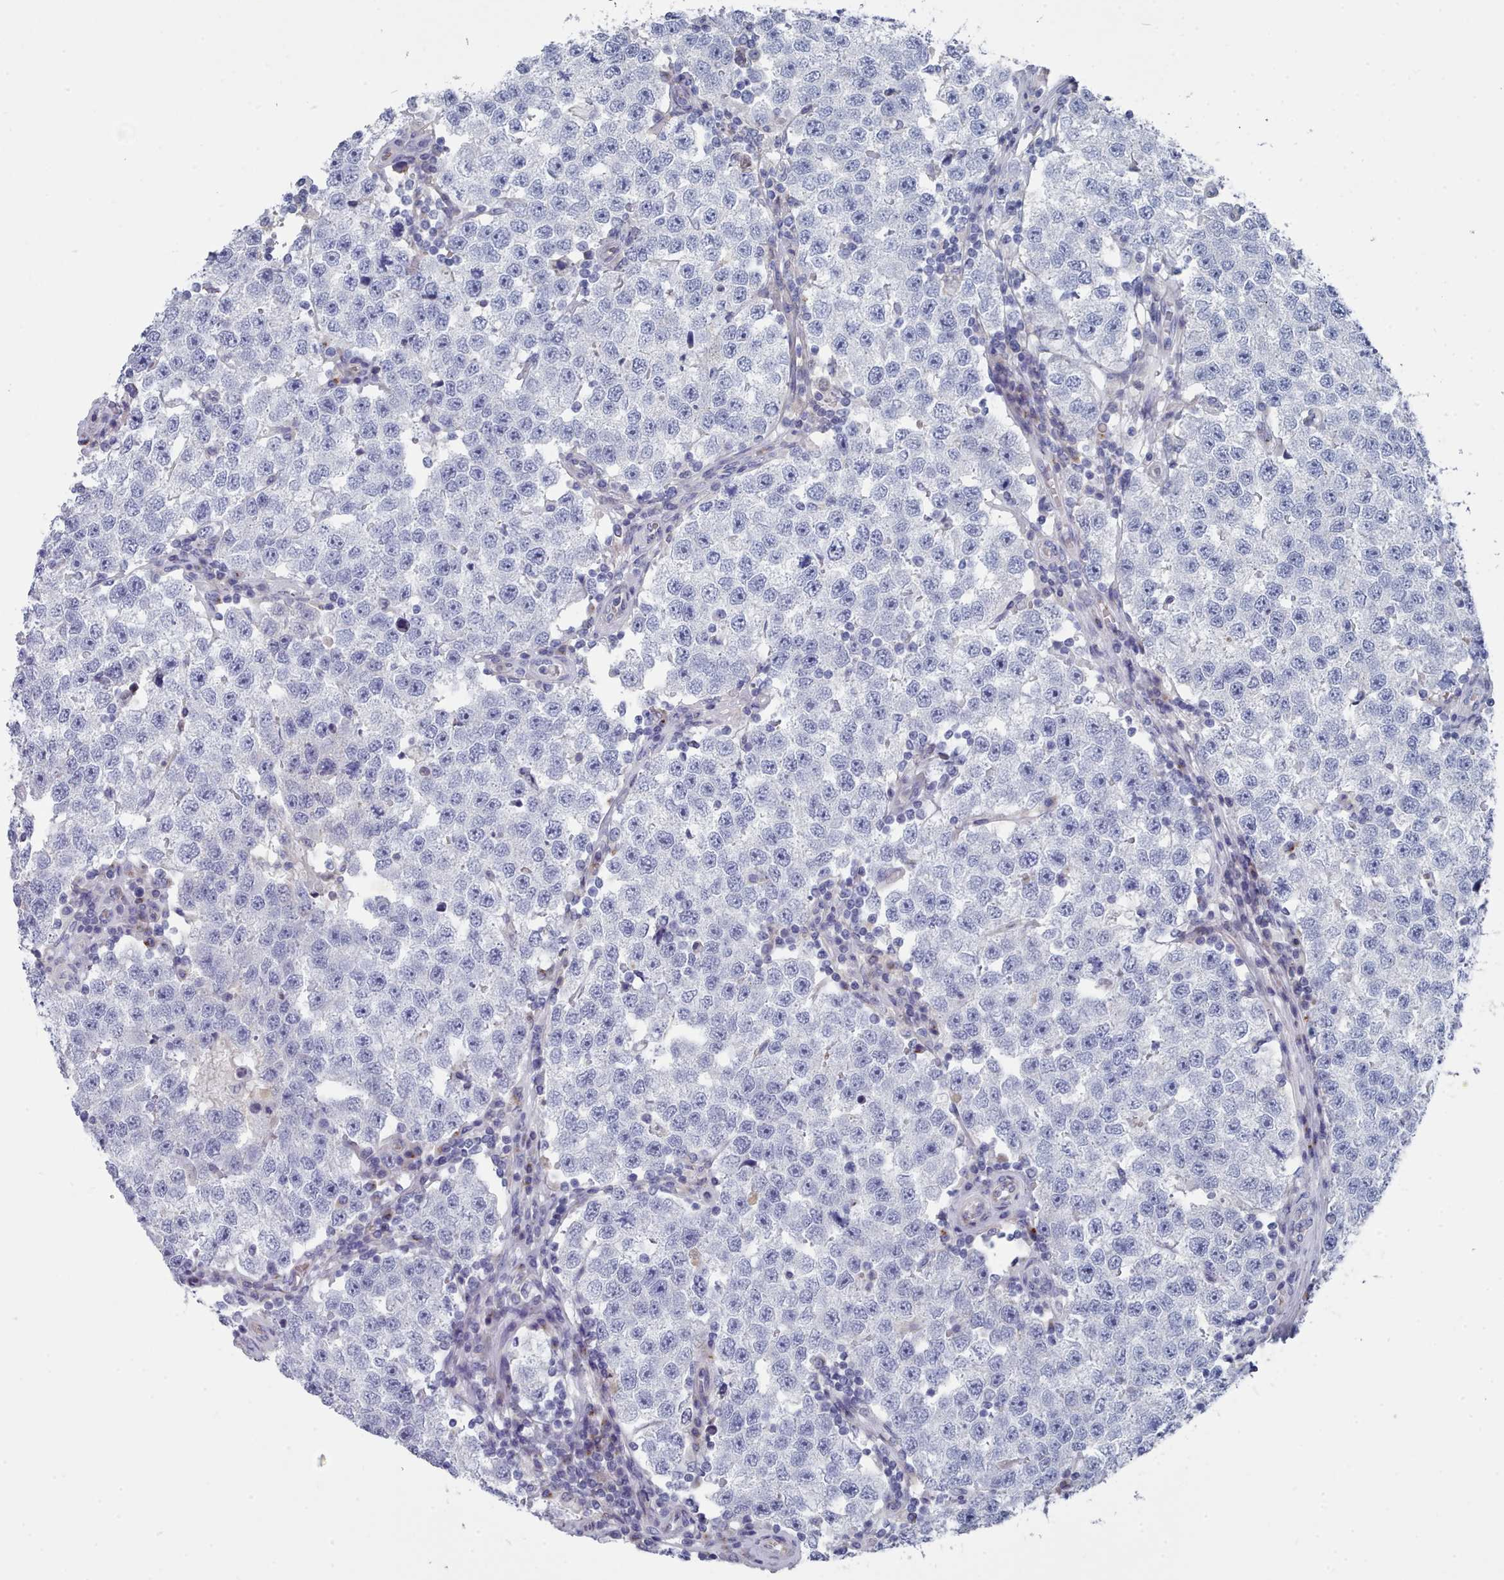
{"staining": {"intensity": "negative", "quantity": "none", "location": "none"}, "tissue": "testis cancer", "cell_type": "Tumor cells", "image_type": "cancer", "snomed": [{"axis": "morphology", "description": "Seminoma, NOS"}, {"axis": "topography", "description": "Testis"}], "caption": "A micrograph of human seminoma (testis) is negative for staining in tumor cells.", "gene": "PDE4C", "patient": {"sex": "male", "age": 34}}